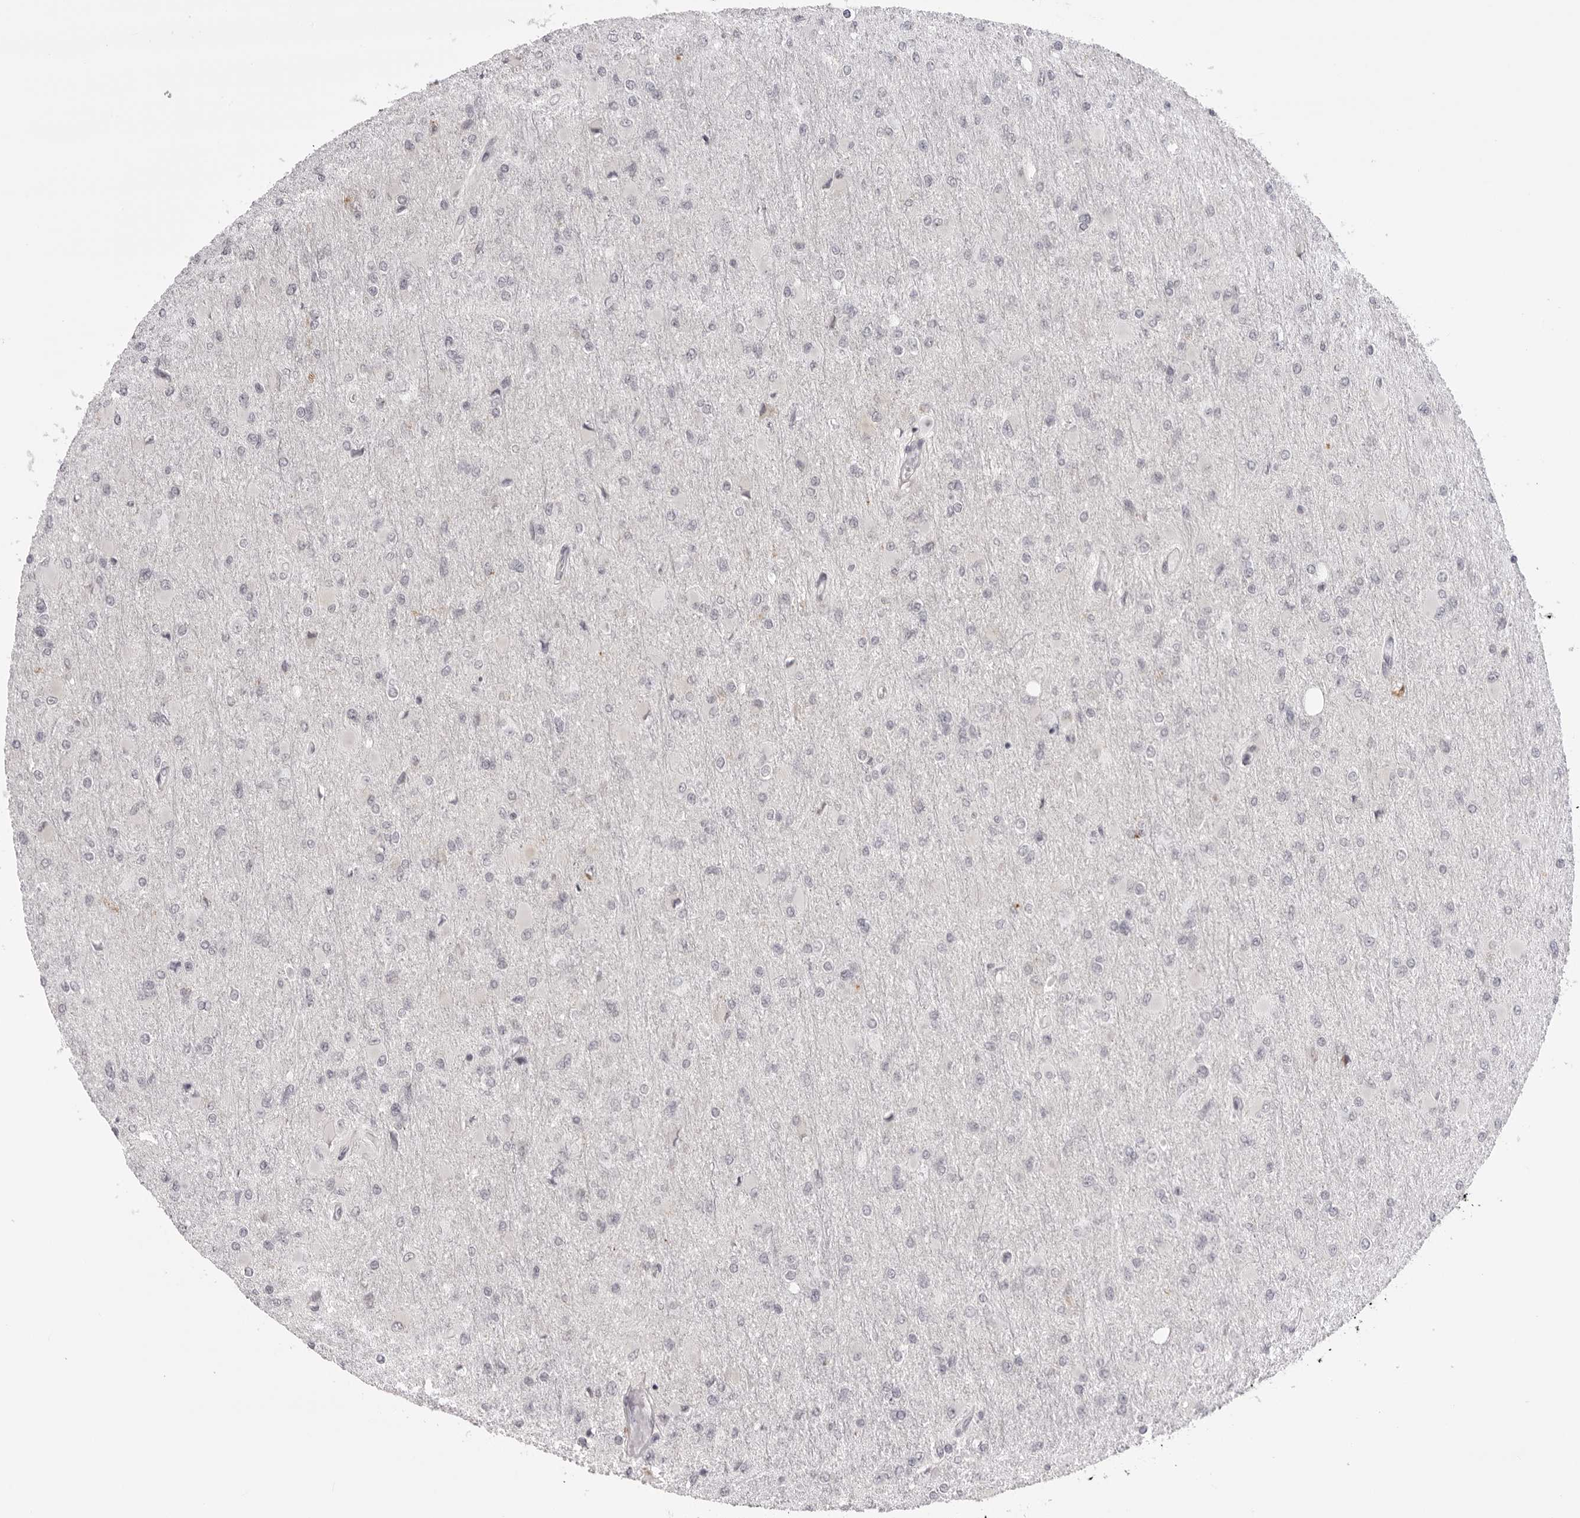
{"staining": {"intensity": "negative", "quantity": "none", "location": "none"}, "tissue": "glioma", "cell_type": "Tumor cells", "image_type": "cancer", "snomed": [{"axis": "morphology", "description": "Glioma, malignant, High grade"}, {"axis": "topography", "description": "Cerebral cortex"}], "caption": "This is a micrograph of immunohistochemistry staining of glioma, which shows no expression in tumor cells.", "gene": "SUGCT", "patient": {"sex": "female", "age": 36}}